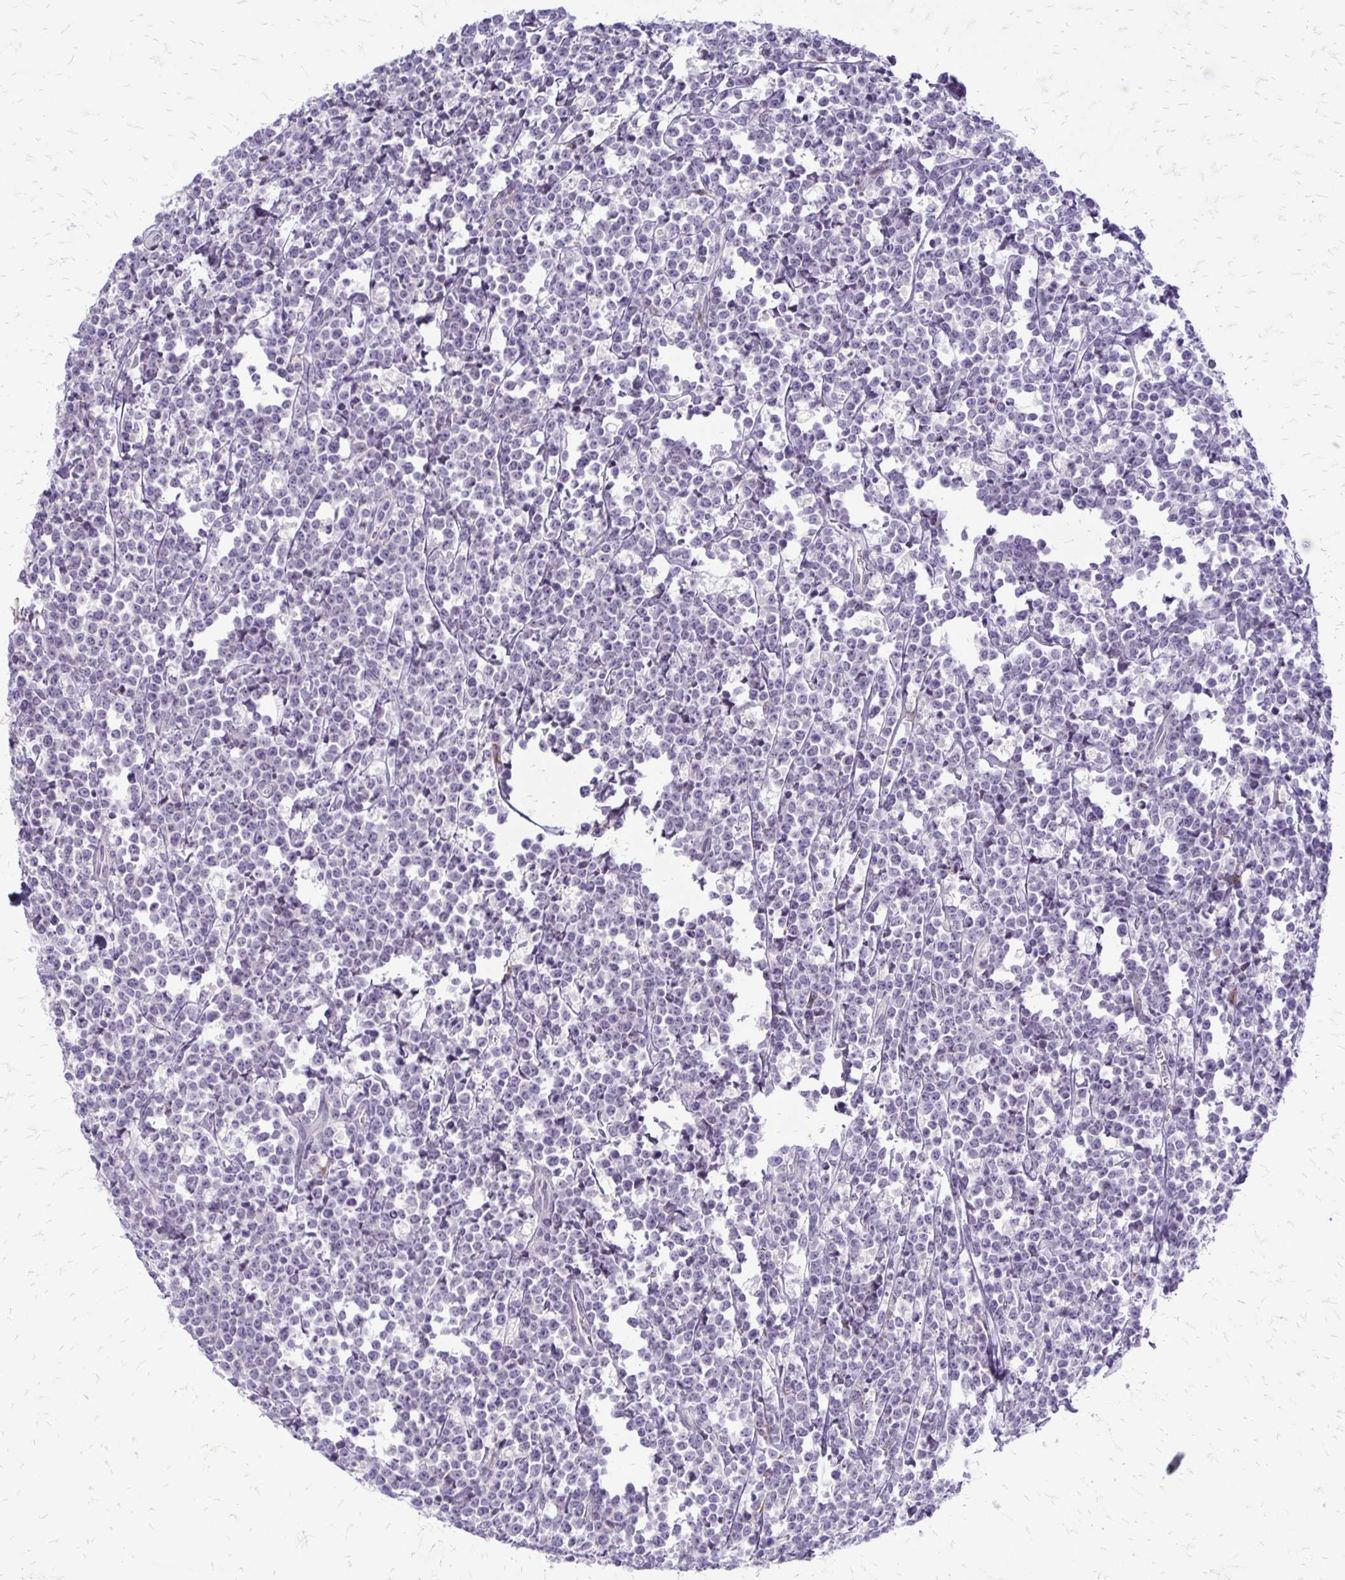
{"staining": {"intensity": "negative", "quantity": "none", "location": "none"}, "tissue": "lymphoma", "cell_type": "Tumor cells", "image_type": "cancer", "snomed": [{"axis": "morphology", "description": "Malignant lymphoma, non-Hodgkin's type, High grade"}, {"axis": "topography", "description": "Small intestine"}], "caption": "IHC image of neoplastic tissue: high-grade malignant lymphoma, non-Hodgkin's type stained with DAB reveals no significant protein staining in tumor cells.", "gene": "EPYC", "patient": {"sex": "female", "age": 56}}